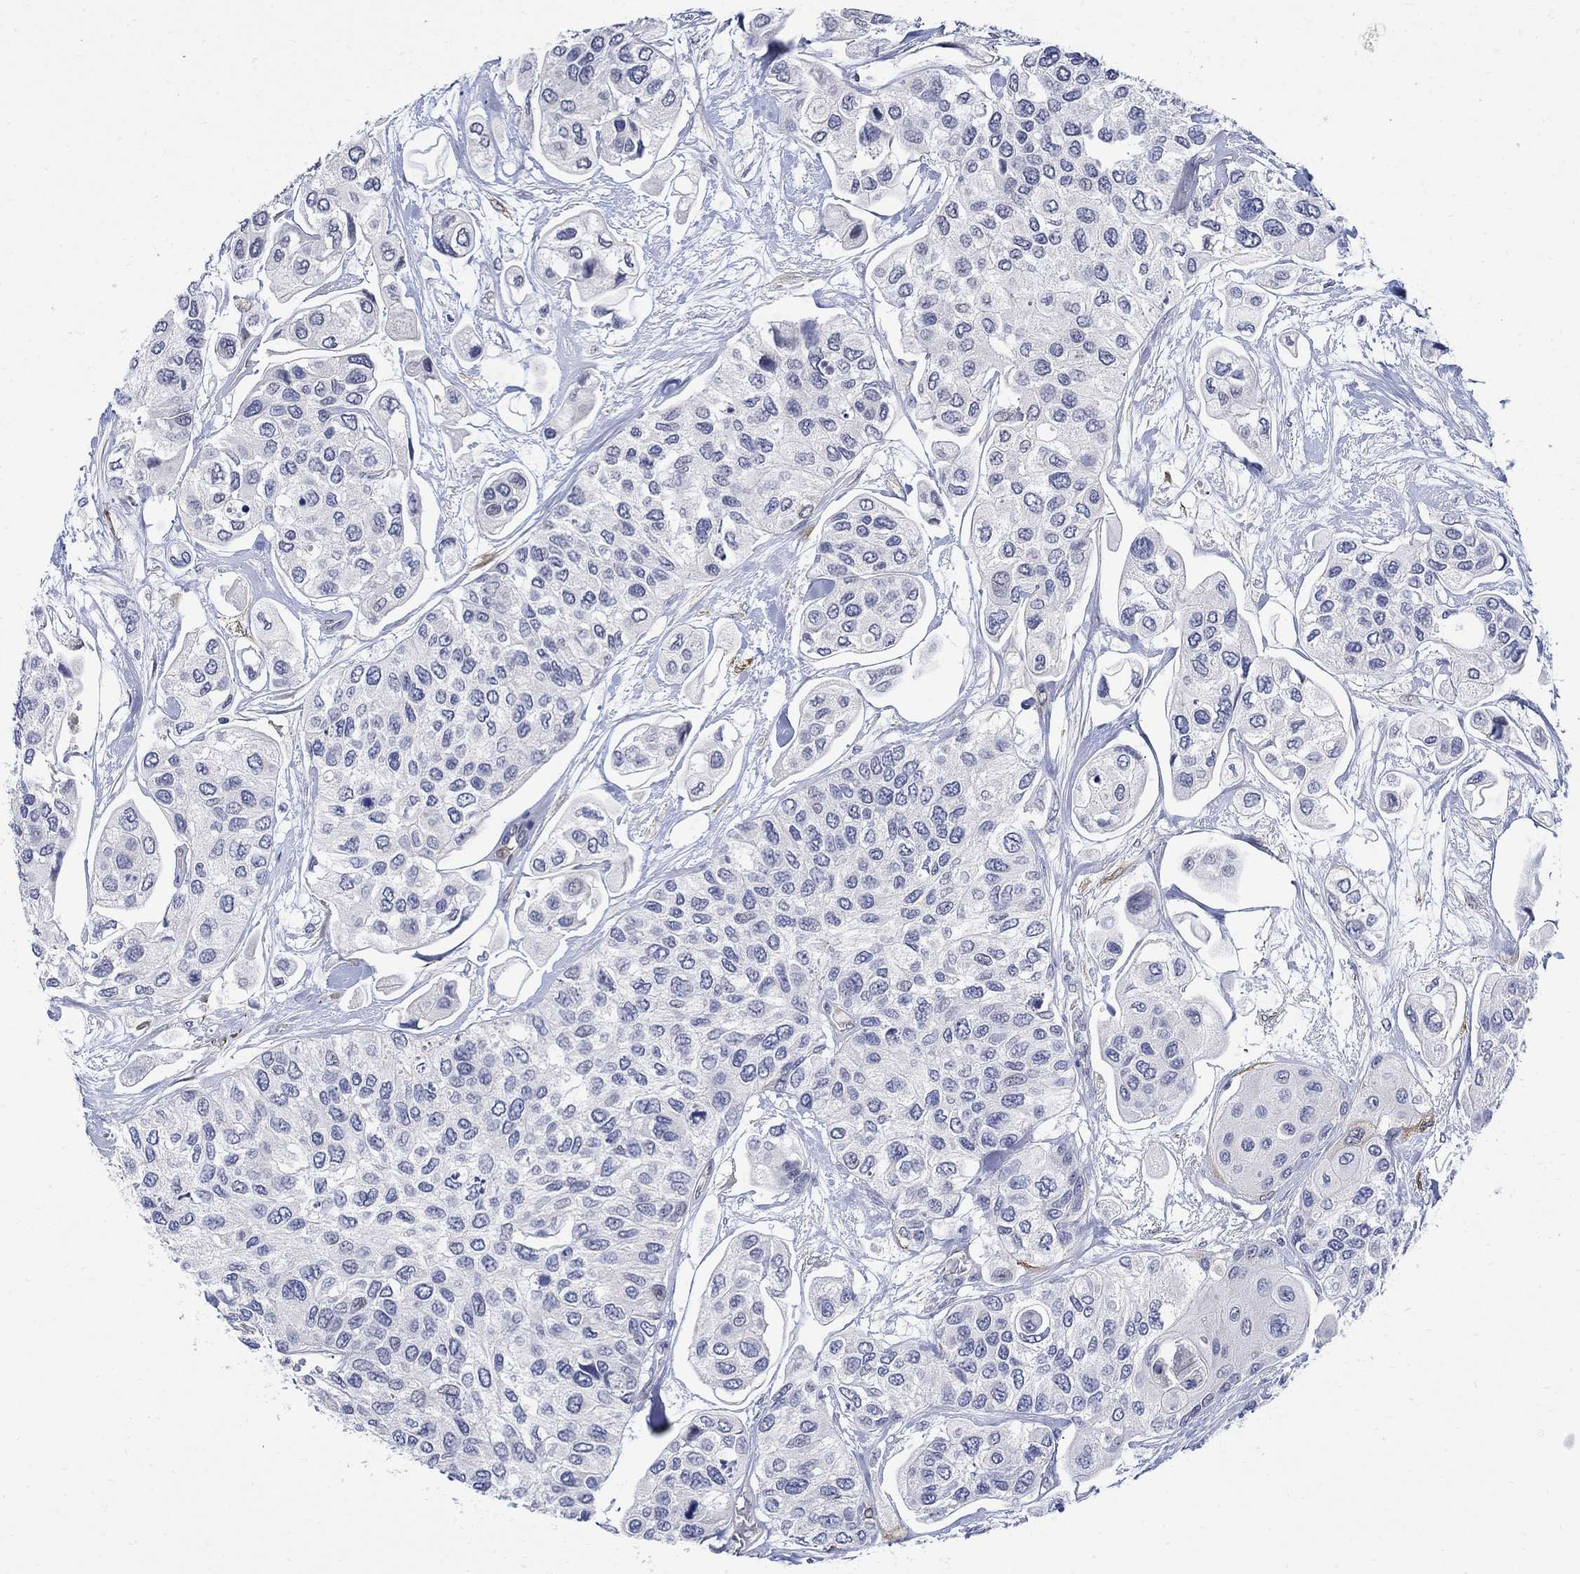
{"staining": {"intensity": "negative", "quantity": "none", "location": "none"}, "tissue": "urothelial cancer", "cell_type": "Tumor cells", "image_type": "cancer", "snomed": [{"axis": "morphology", "description": "Urothelial carcinoma, High grade"}, {"axis": "topography", "description": "Urinary bladder"}], "caption": "This is an IHC image of urothelial carcinoma (high-grade). There is no positivity in tumor cells.", "gene": "TGM2", "patient": {"sex": "male", "age": 77}}